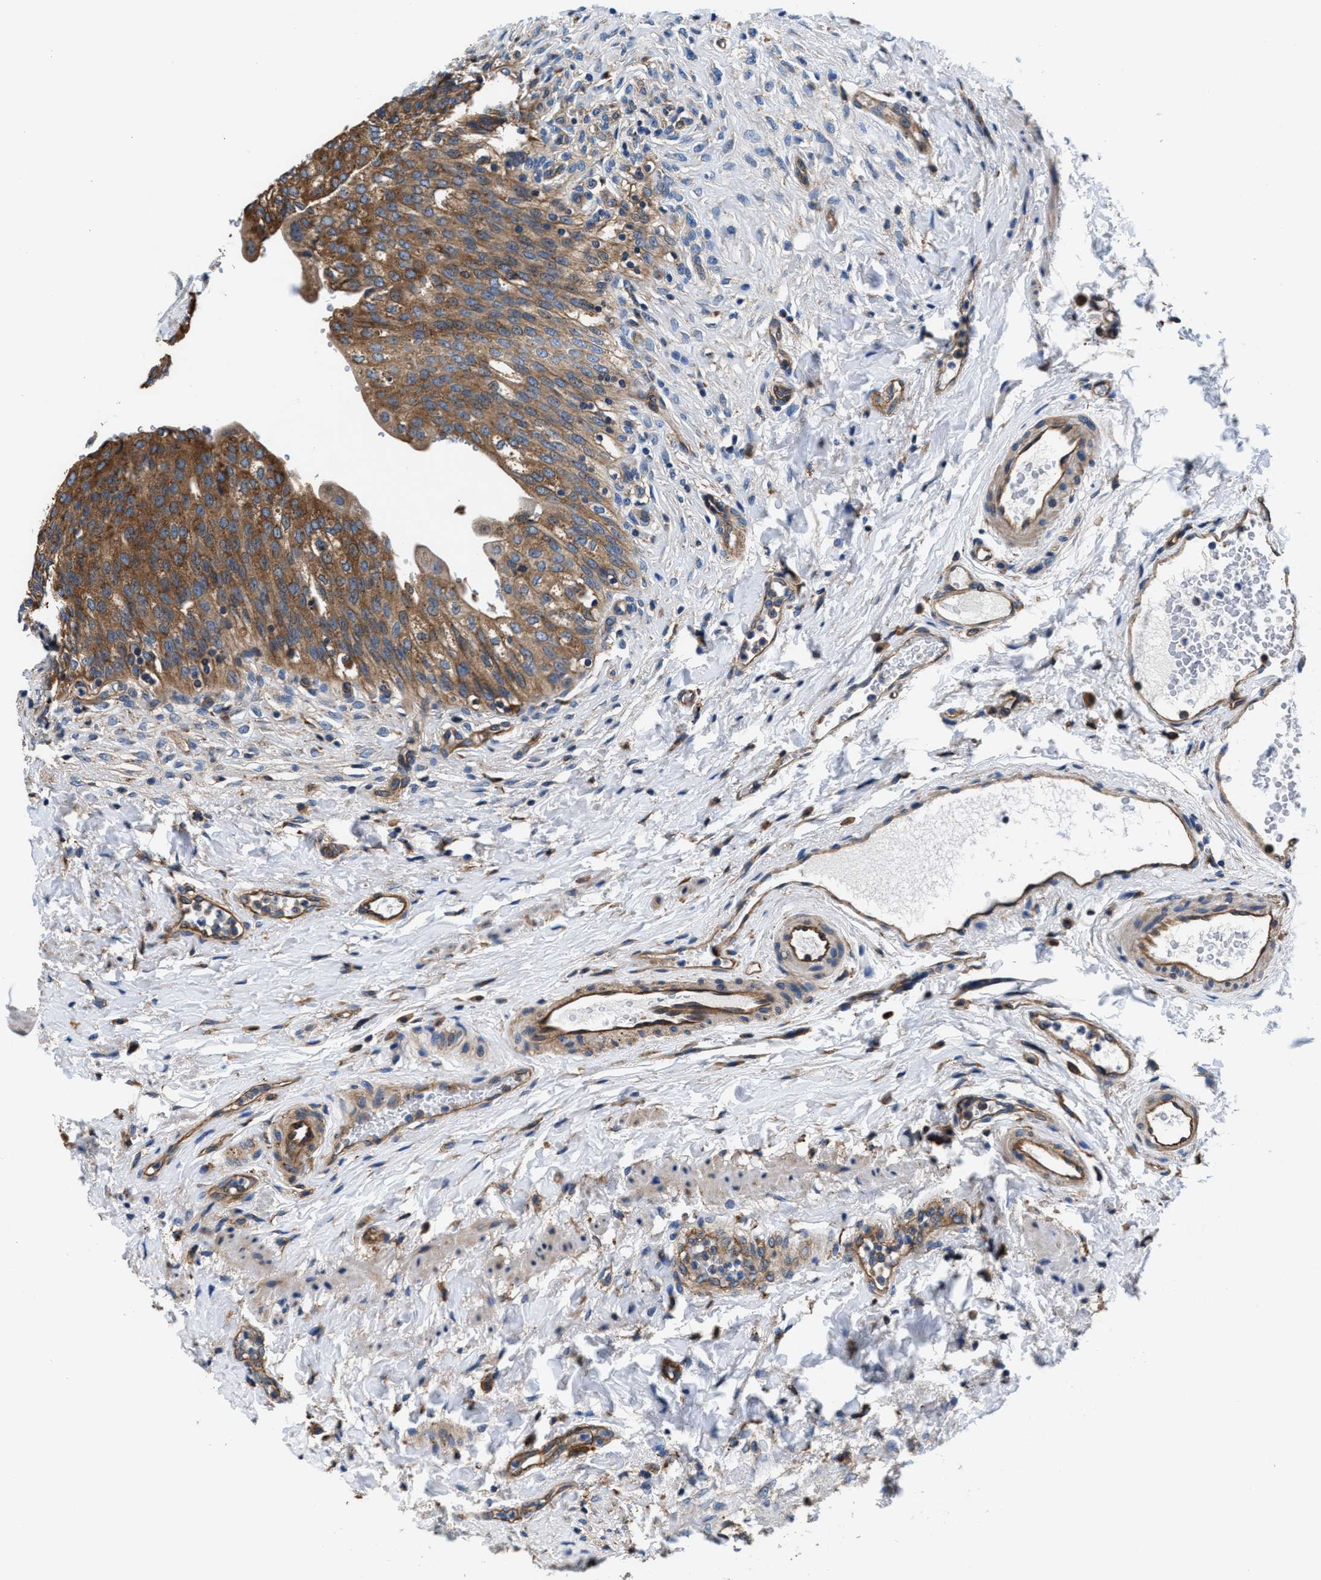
{"staining": {"intensity": "moderate", "quantity": ">75%", "location": "cytoplasmic/membranous"}, "tissue": "urinary bladder", "cell_type": "Urothelial cells", "image_type": "normal", "snomed": [{"axis": "morphology", "description": "Urothelial carcinoma, High grade"}, {"axis": "topography", "description": "Urinary bladder"}], "caption": "Protein analysis of unremarkable urinary bladder exhibits moderate cytoplasmic/membranous staining in approximately >75% of urothelial cells. Ihc stains the protein in brown and the nuclei are stained blue.", "gene": "PPP1R9B", "patient": {"sex": "male", "age": 46}}